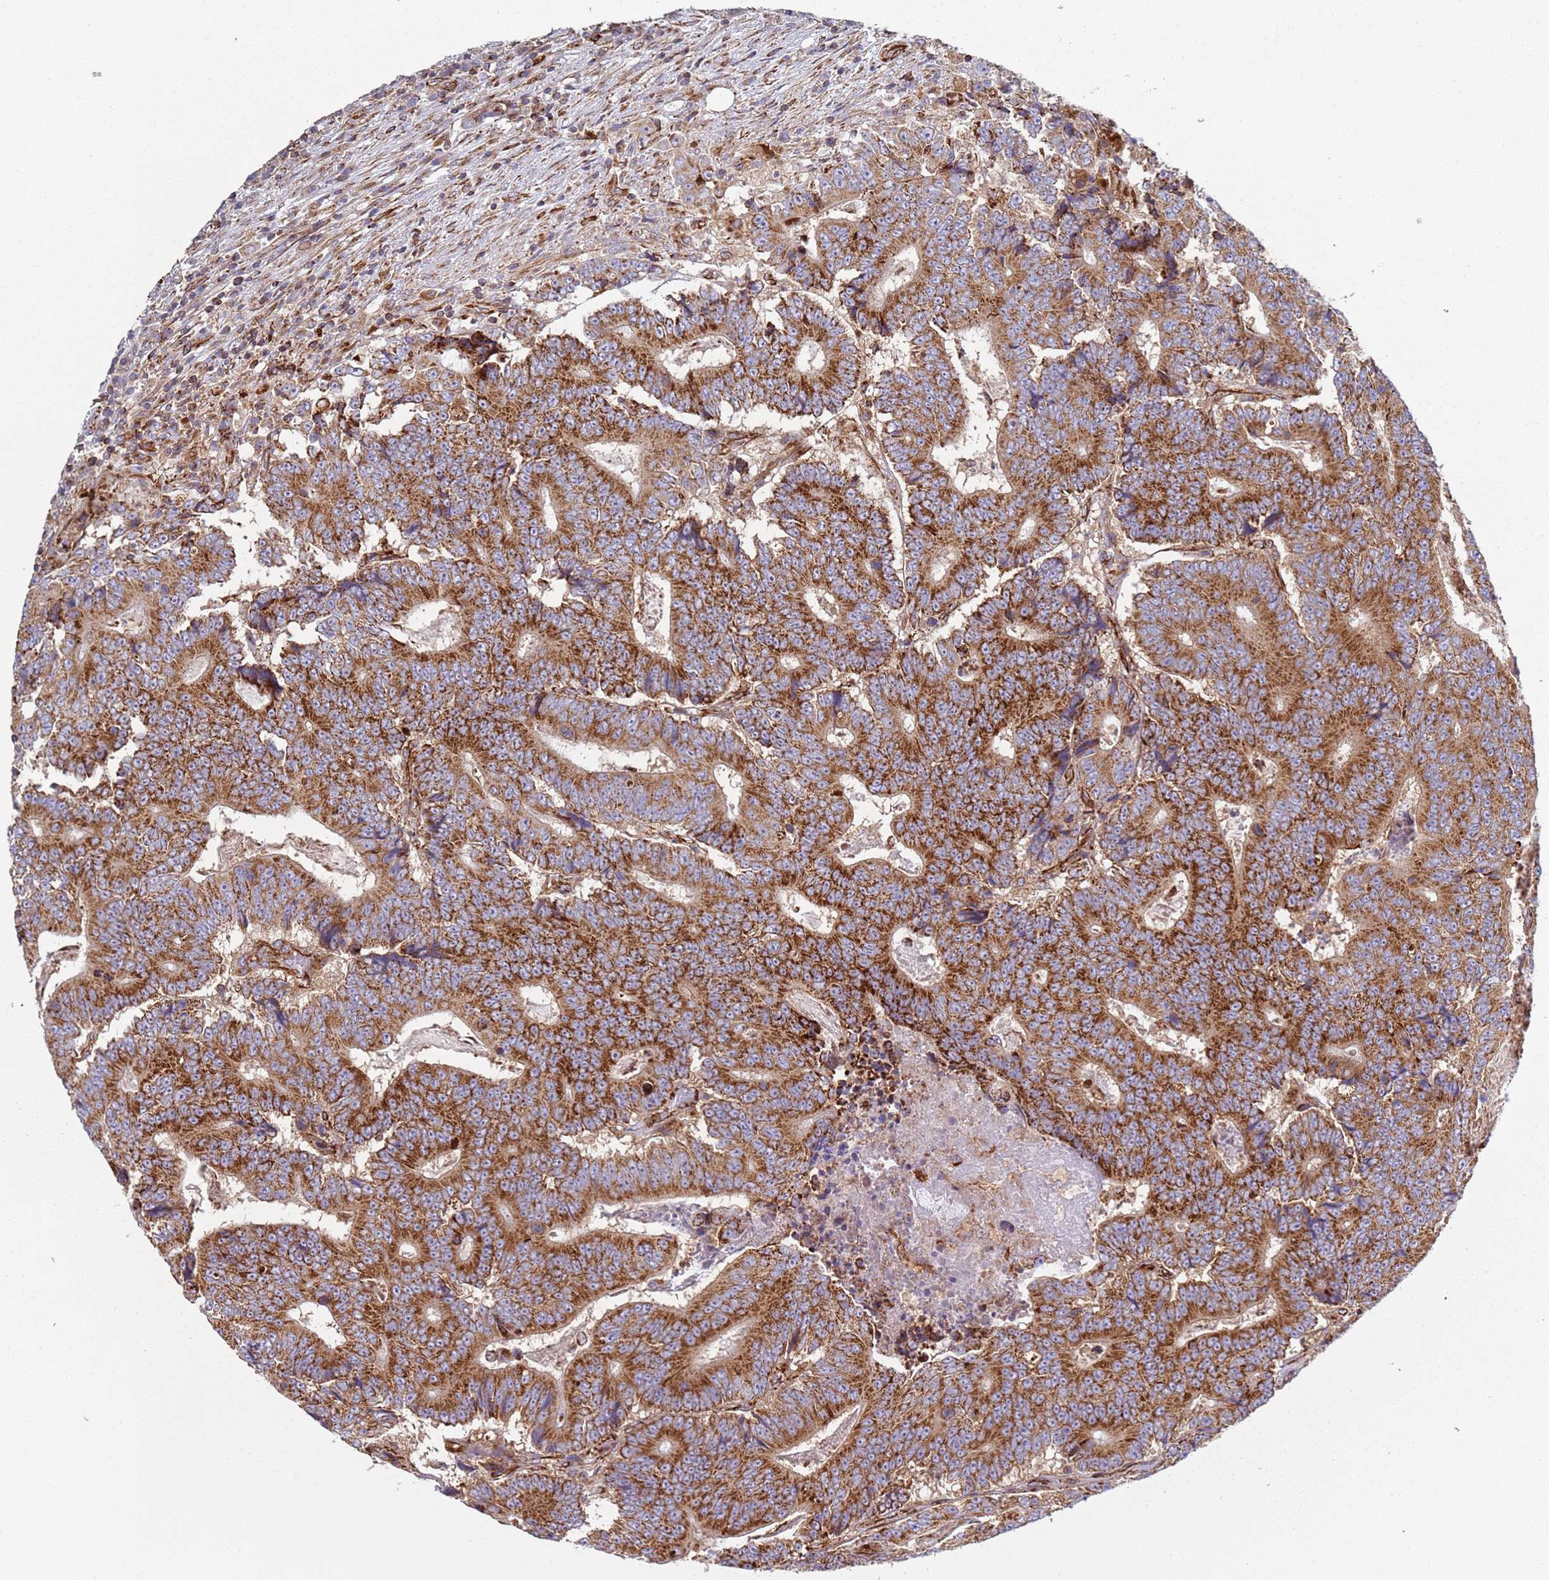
{"staining": {"intensity": "strong", "quantity": ">75%", "location": "cytoplasmic/membranous"}, "tissue": "colorectal cancer", "cell_type": "Tumor cells", "image_type": "cancer", "snomed": [{"axis": "morphology", "description": "Adenocarcinoma, NOS"}, {"axis": "topography", "description": "Colon"}], "caption": "Immunohistochemical staining of human colorectal cancer exhibits strong cytoplasmic/membranous protein staining in about >75% of tumor cells. The staining was performed using DAB (3,3'-diaminobenzidine) to visualize the protein expression in brown, while the nuclei were stained in blue with hematoxylin (Magnification: 20x).", "gene": "SNAPIN", "patient": {"sex": "male", "age": 83}}